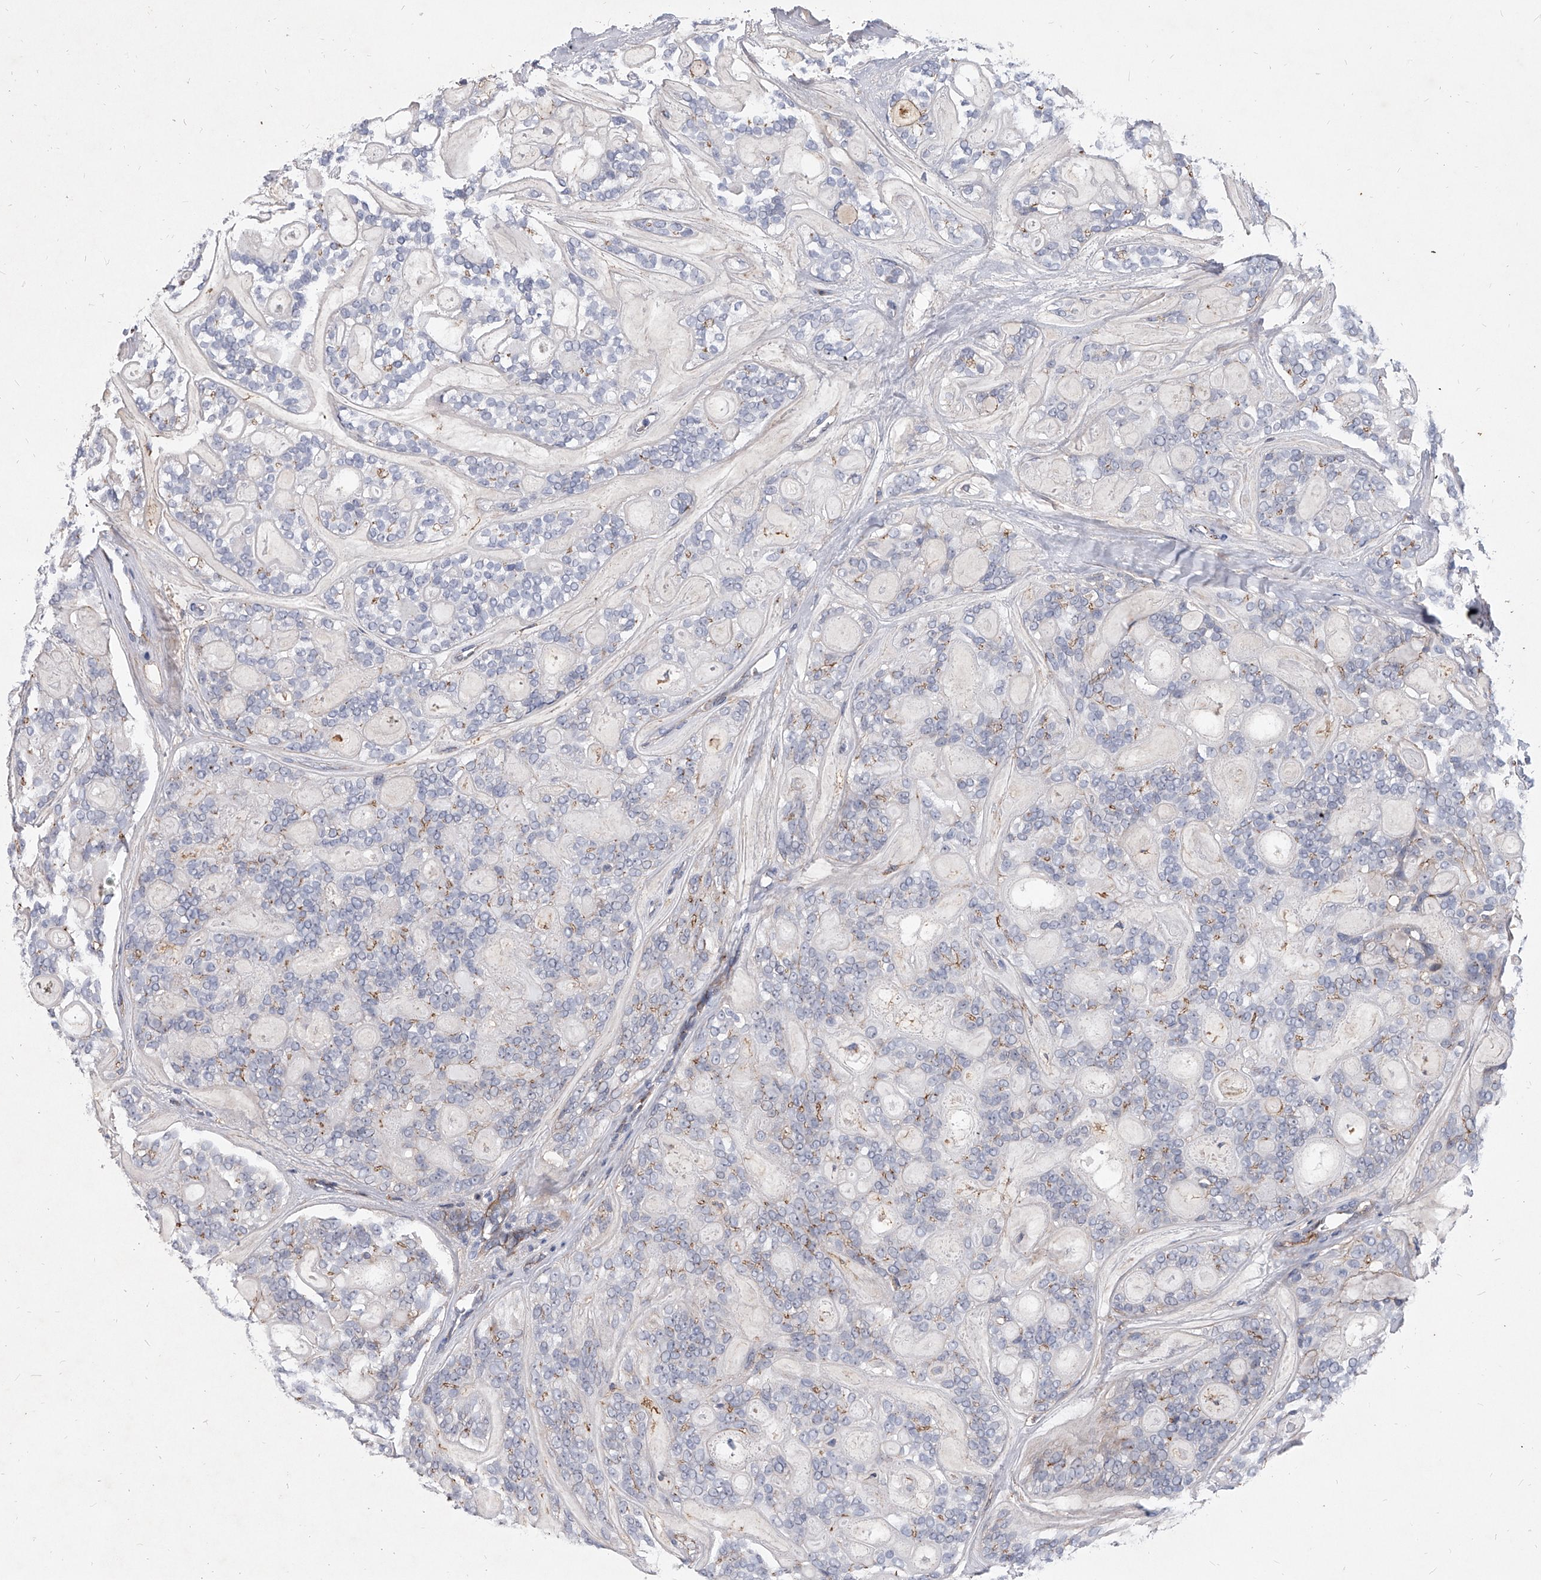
{"staining": {"intensity": "weak", "quantity": "<25%", "location": "cytoplasmic/membranous"}, "tissue": "head and neck cancer", "cell_type": "Tumor cells", "image_type": "cancer", "snomed": [{"axis": "morphology", "description": "Adenocarcinoma, NOS"}, {"axis": "topography", "description": "Head-Neck"}], "caption": "The photomicrograph shows no significant positivity in tumor cells of adenocarcinoma (head and neck).", "gene": "MINDY4", "patient": {"sex": "male", "age": 66}}